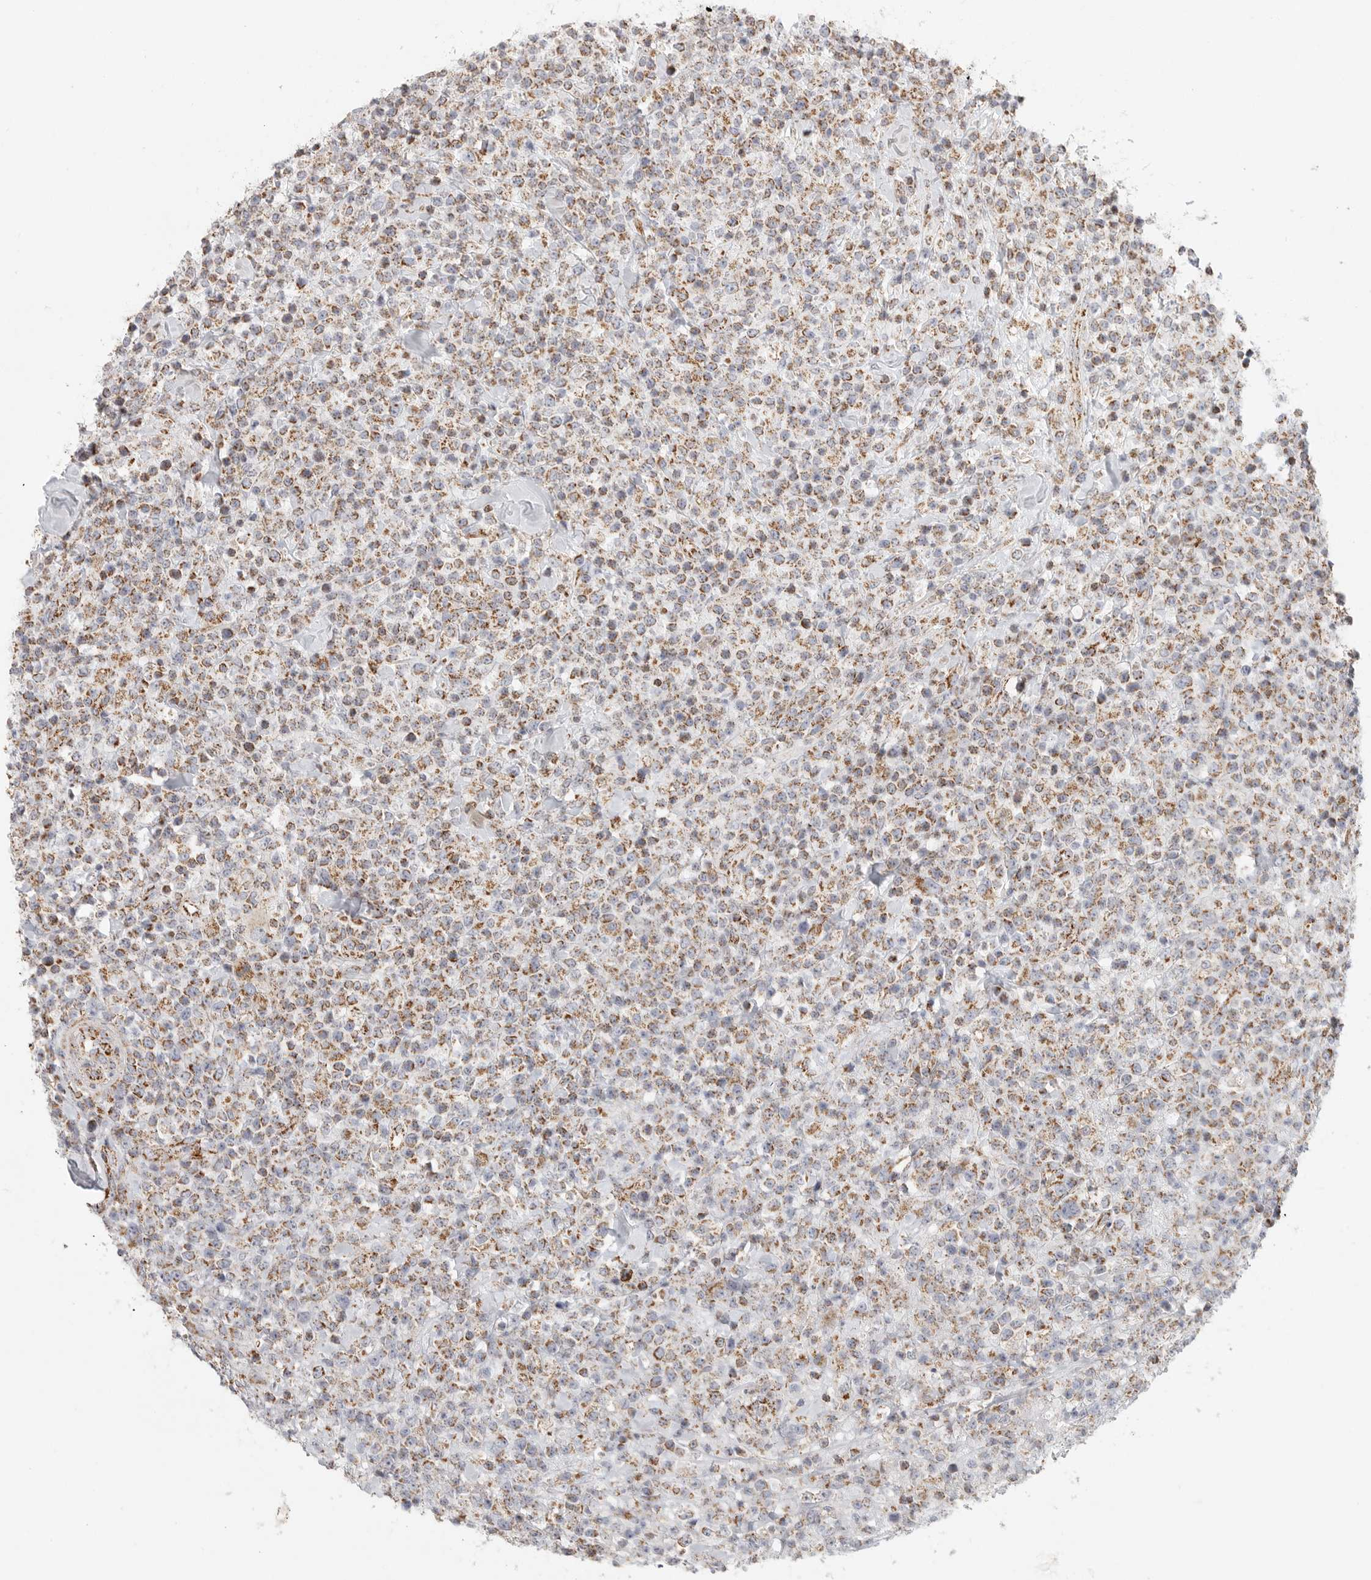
{"staining": {"intensity": "moderate", "quantity": ">75%", "location": "cytoplasmic/membranous"}, "tissue": "lymphoma", "cell_type": "Tumor cells", "image_type": "cancer", "snomed": [{"axis": "morphology", "description": "Malignant lymphoma, non-Hodgkin's type, High grade"}, {"axis": "topography", "description": "Colon"}], "caption": "Lymphoma was stained to show a protein in brown. There is medium levels of moderate cytoplasmic/membranous expression in approximately >75% of tumor cells.", "gene": "SLC25A26", "patient": {"sex": "female", "age": 53}}